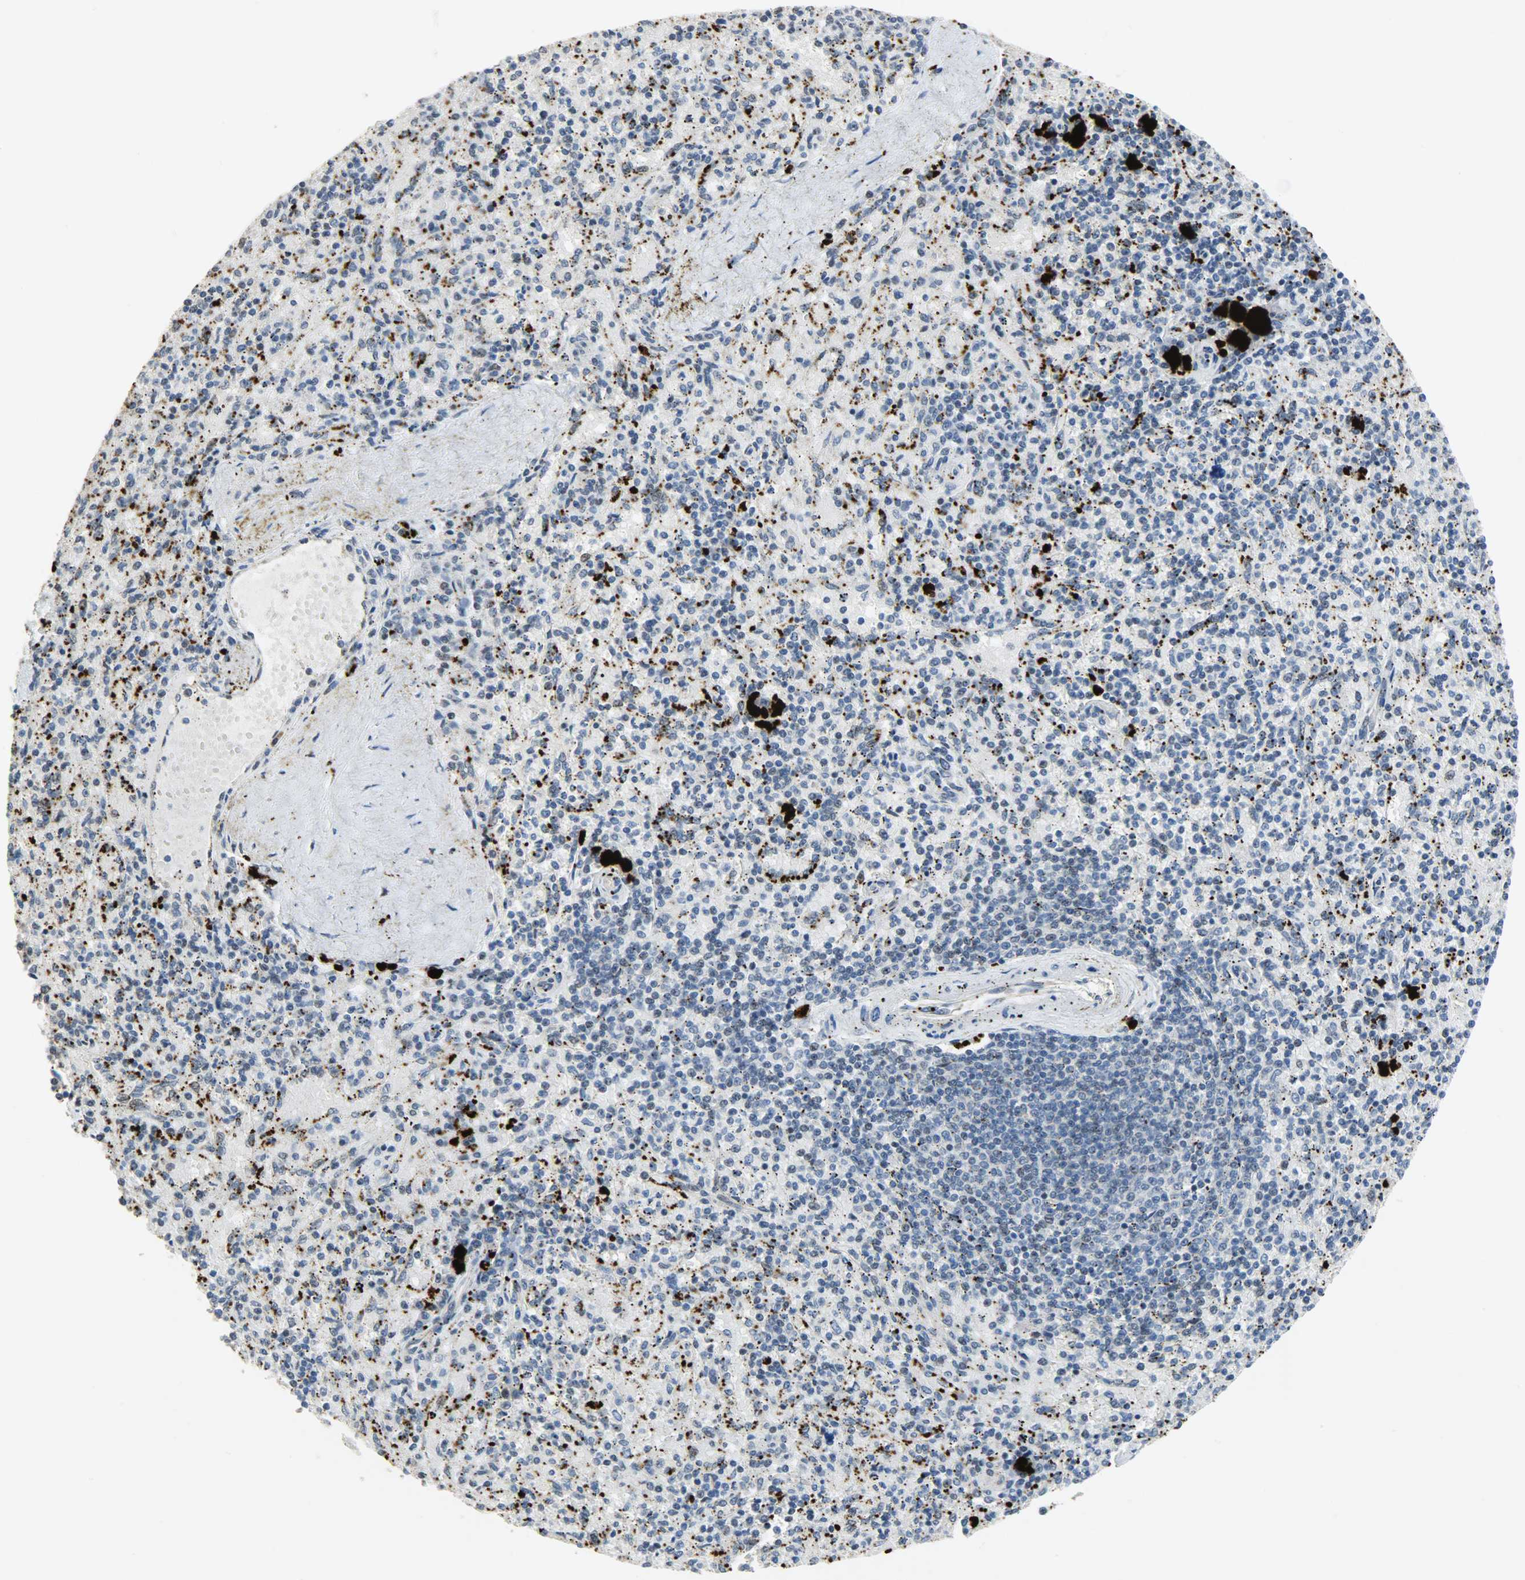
{"staining": {"intensity": "strong", "quantity": "25%-75%", "location": "cytoplasmic/membranous"}, "tissue": "spleen", "cell_type": "Cells in red pulp", "image_type": "normal", "snomed": [{"axis": "morphology", "description": "Normal tissue, NOS"}, {"axis": "topography", "description": "Spleen"}], "caption": "This is an image of IHC staining of benign spleen, which shows strong expression in the cytoplasmic/membranous of cells in red pulp.", "gene": "GIT2", "patient": {"sex": "female", "age": 43}}